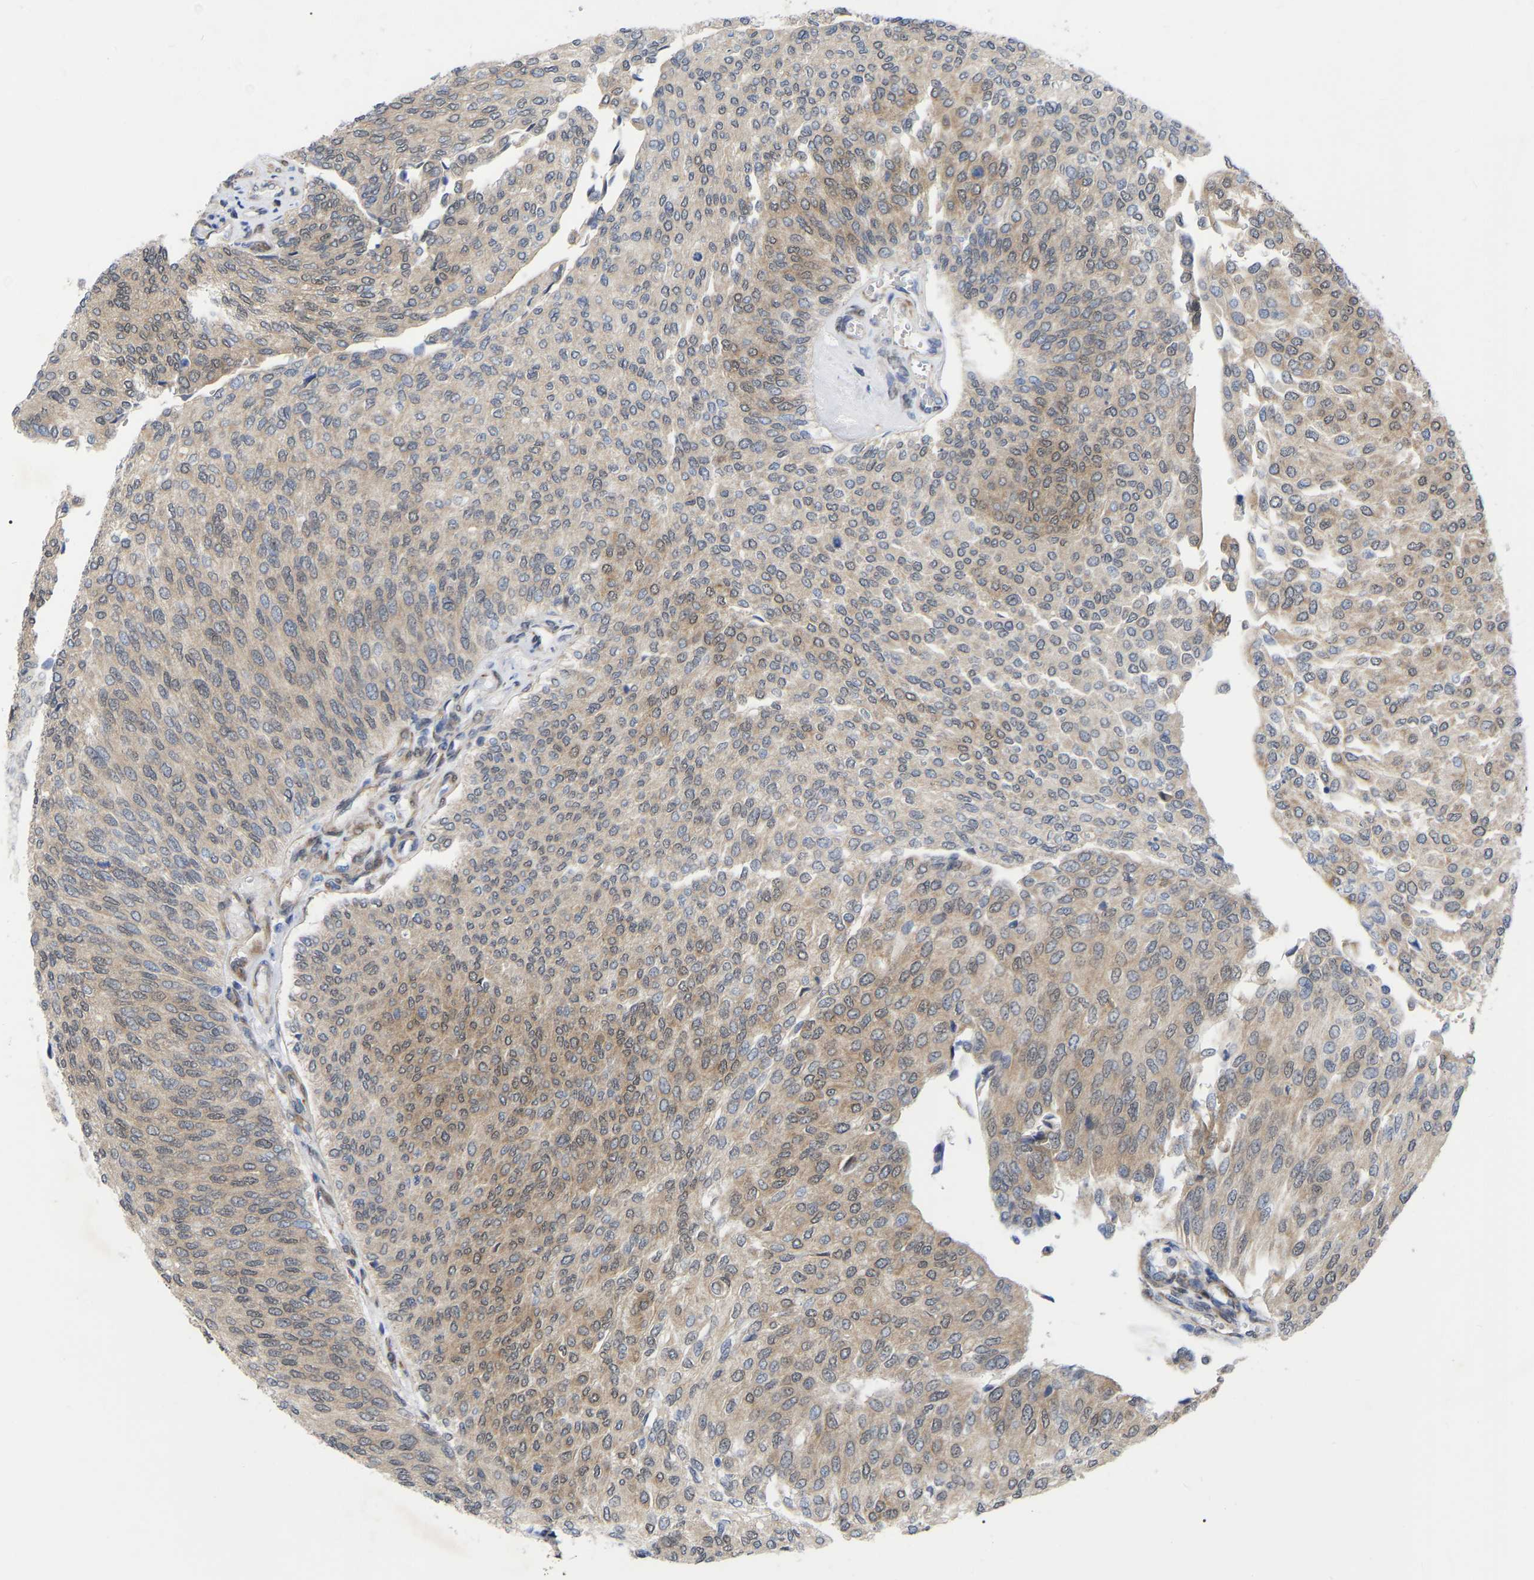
{"staining": {"intensity": "weak", "quantity": "25%-75%", "location": "cytoplasmic/membranous,nuclear"}, "tissue": "urothelial cancer", "cell_type": "Tumor cells", "image_type": "cancer", "snomed": [{"axis": "morphology", "description": "Urothelial carcinoma, Low grade"}, {"axis": "topography", "description": "Urinary bladder"}], "caption": "Approximately 25%-75% of tumor cells in human urothelial cancer reveal weak cytoplasmic/membranous and nuclear protein expression as visualized by brown immunohistochemical staining.", "gene": "UBE4B", "patient": {"sex": "female", "age": 79}}